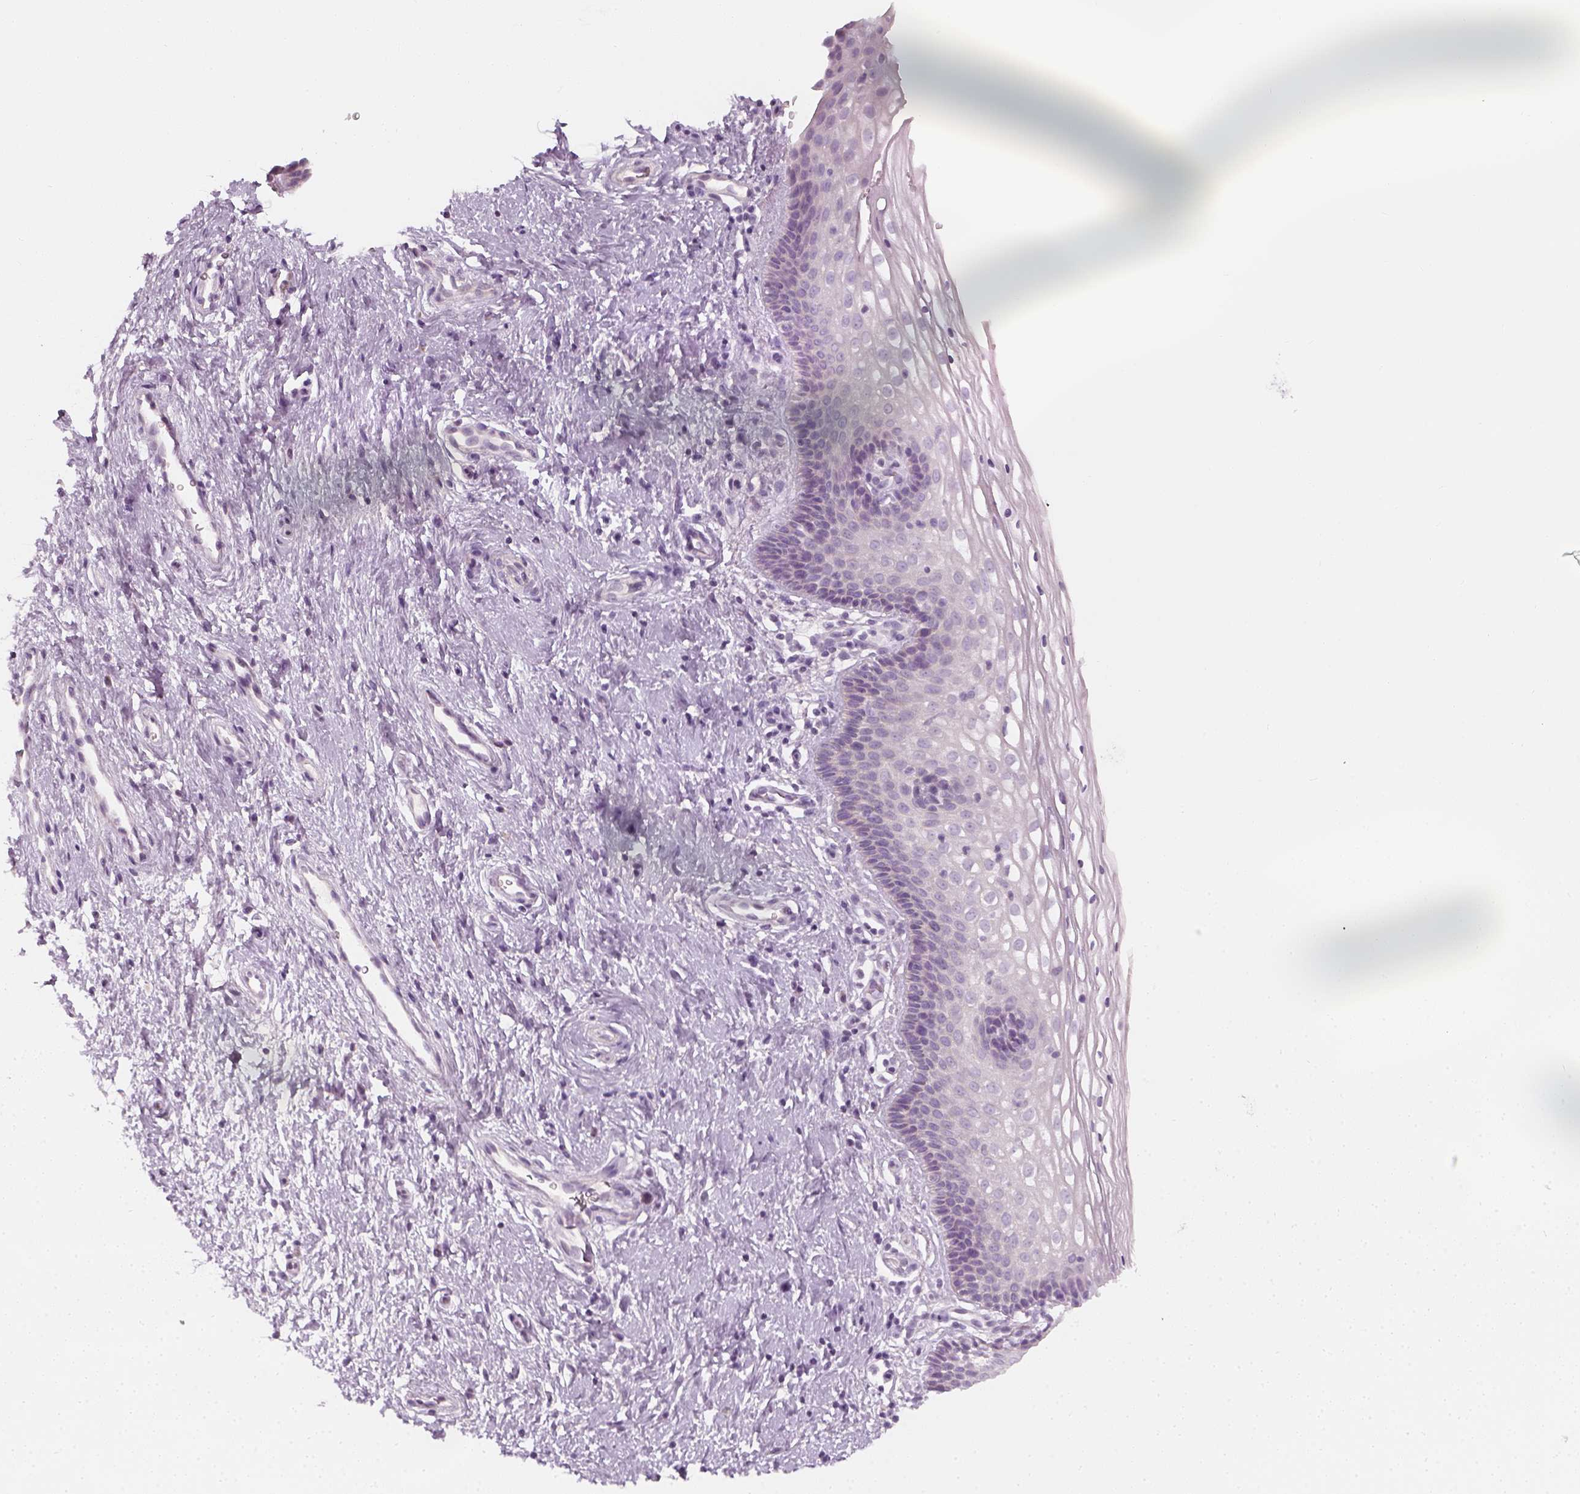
{"staining": {"intensity": "negative", "quantity": "none", "location": "none"}, "tissue": "cervix", "cell_type": "Glandular cells", "image_type": "normal", "snomed": [{"axis": "morphology", "description": "Normal tissue, NOS"}, {"axis": "topography", "description": "Cervix"}], "caption": "This is a histopathology image of IHC staining of benign cervix, which shows no positivity in glandular cells.", "gene": "PRAME", "patient": {"sex": "female", "age": 34}}